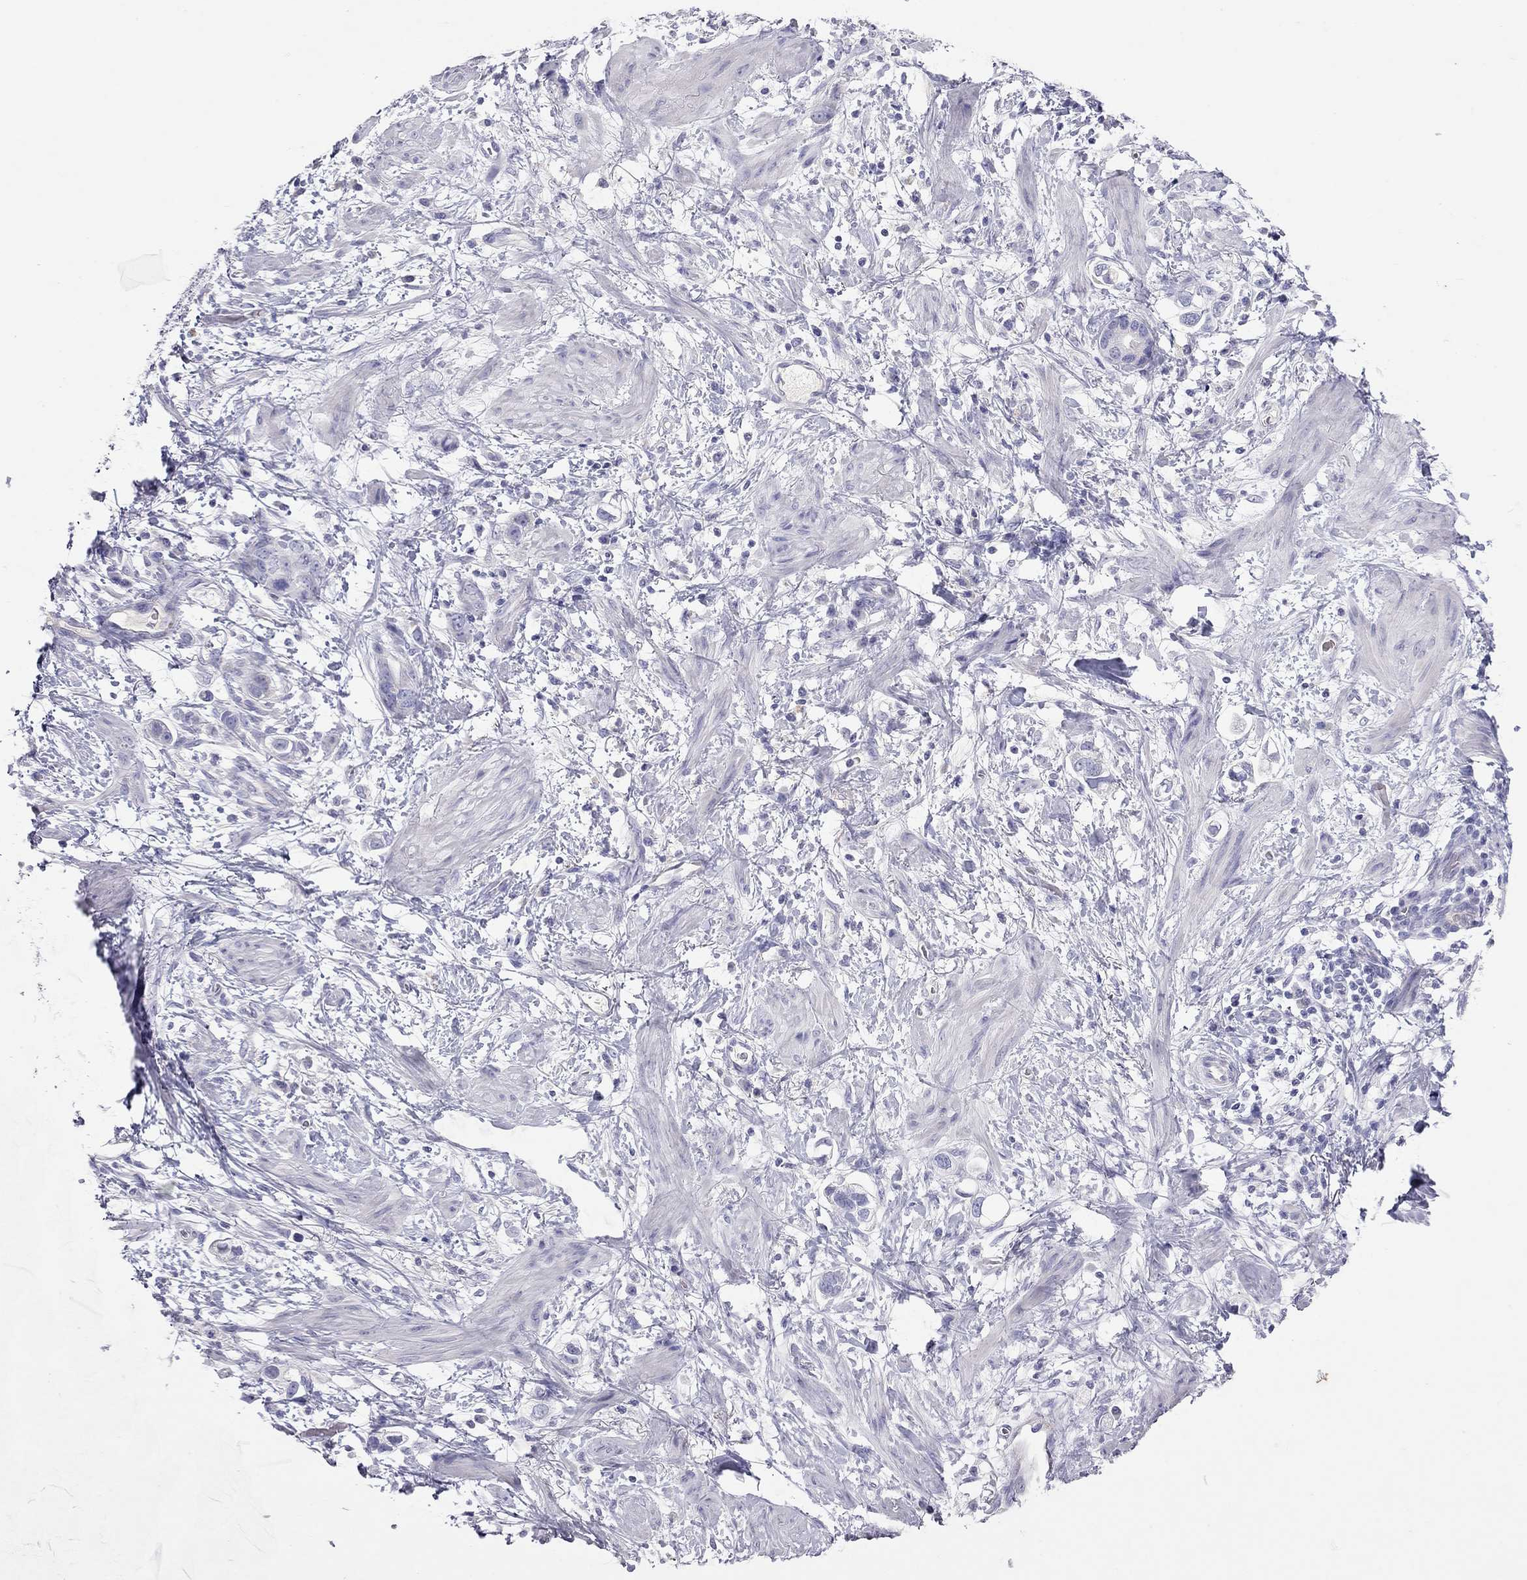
{"staining": {"intensity": "negative", "quantity": "none", "location": "none"}, "tissue": "stomach cancer", "cell_type": "Tumor cells", "image_type": "cancer", "snomed": [{"axis": "morphology", "description": "Adenocarcinoma, NOS"}, {"axis": "topography", "description": "Stomach, lower"}], "caption": "Stomach cancer (adenocarcinoma) stained for a protein using immunohistochemistry displays no positivity tumor cells.", "gene": "MUC16", "patient": {"sex": "female", "age": 93}}